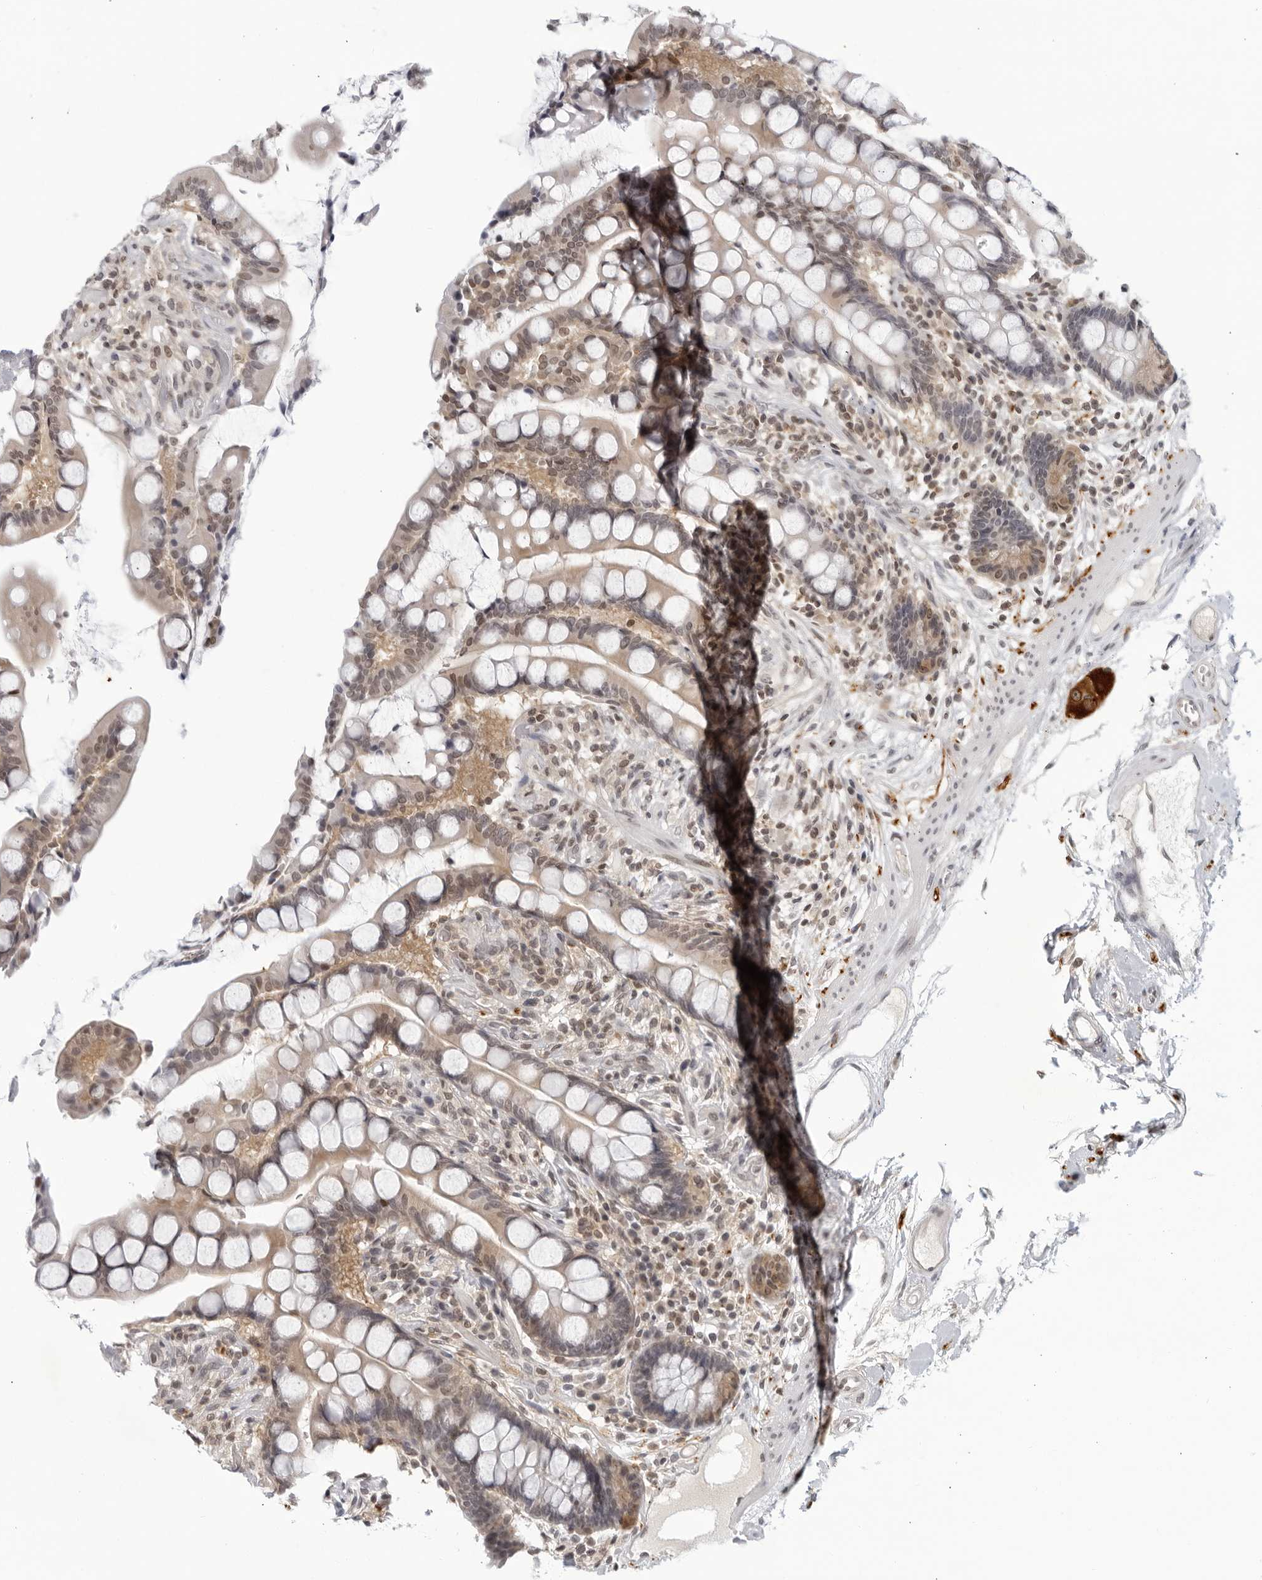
{"staining": {"intensity": "negative", "quantity": "none", "location": "none"}, "tissue": "colon", "cell_type": "Endothelial cells", "image_type": "normal", "snomed": [{"axis": "morphology", "description": "Normal tissue, NOS"}, {"axis": "topography", "description": "Colon"}], "caption": "DAB (3,3'-diaminobenzidine) immunohistochemical staining of unremarkable colon shows no significant expression in endothelial cells. (Brightfield microscopy of DAB (3,3'-diaminobenzidine) immunohistochemistry at high magnification).", "gene": "CC2D1B", "patient": {"sex": "male", "age": 73}}